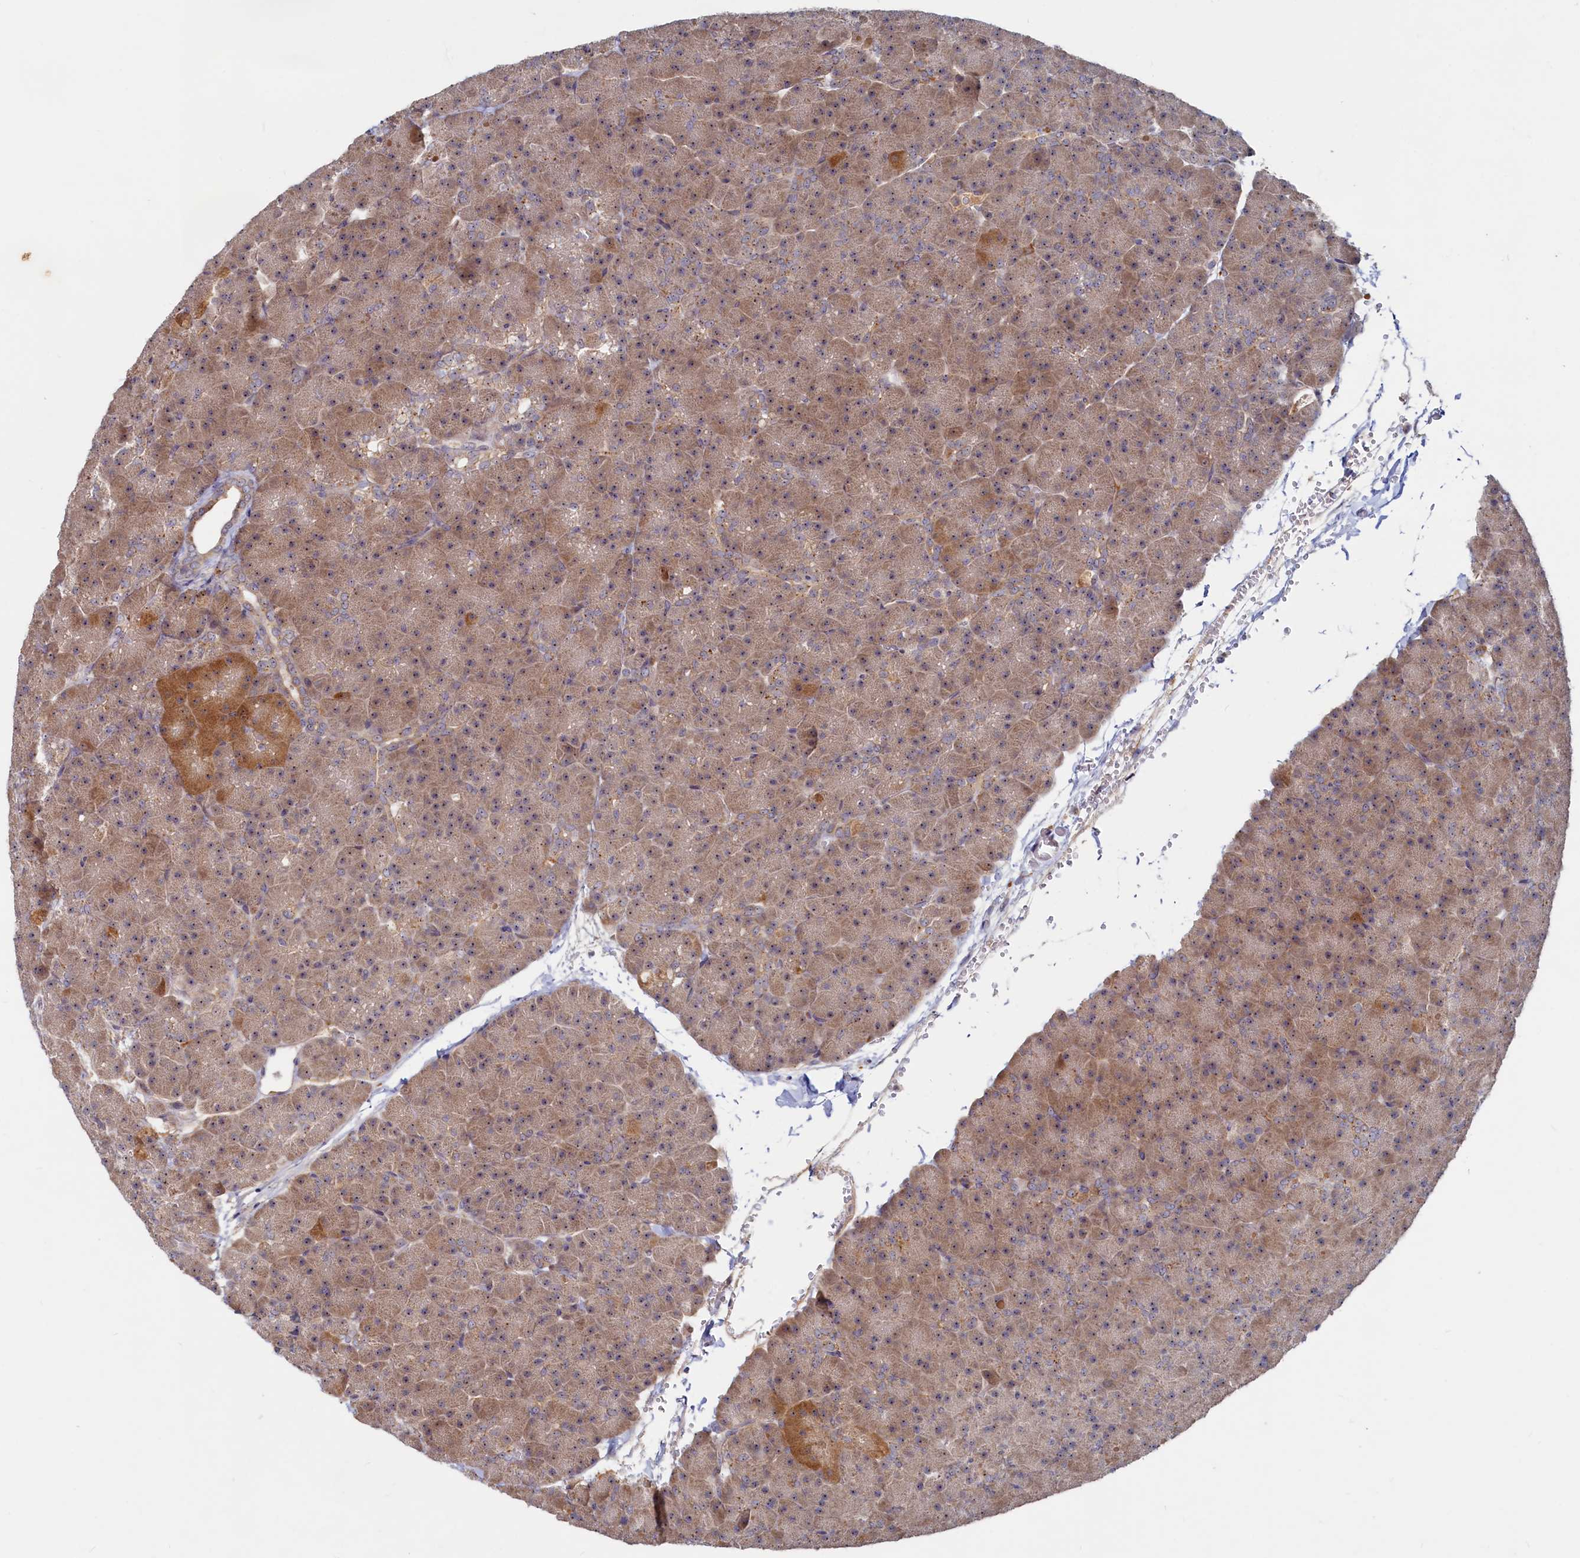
{"staining": {"intensity": "moderate", "quantity": ">75%", "location": "cytoplasmic/membranous,nuclear"}, "tissue": "pancreas", "cell_type": "Exocrine glandular cells", "image_type": "normal", "snomed": [{"axis": "morphology", "description": "Normal tissue, NOS"}, {"axis": "topography", "description": "Pancreas"}], "caption": "Normal pancreas reveals moderate cytoplasmic/membranous,nuclear positivity in about >75% of exocrine glandular cells, visualized by immunohistochemistry.", "gene": "RGS7BP", "patient": {"sex": "male", "age": 36}}